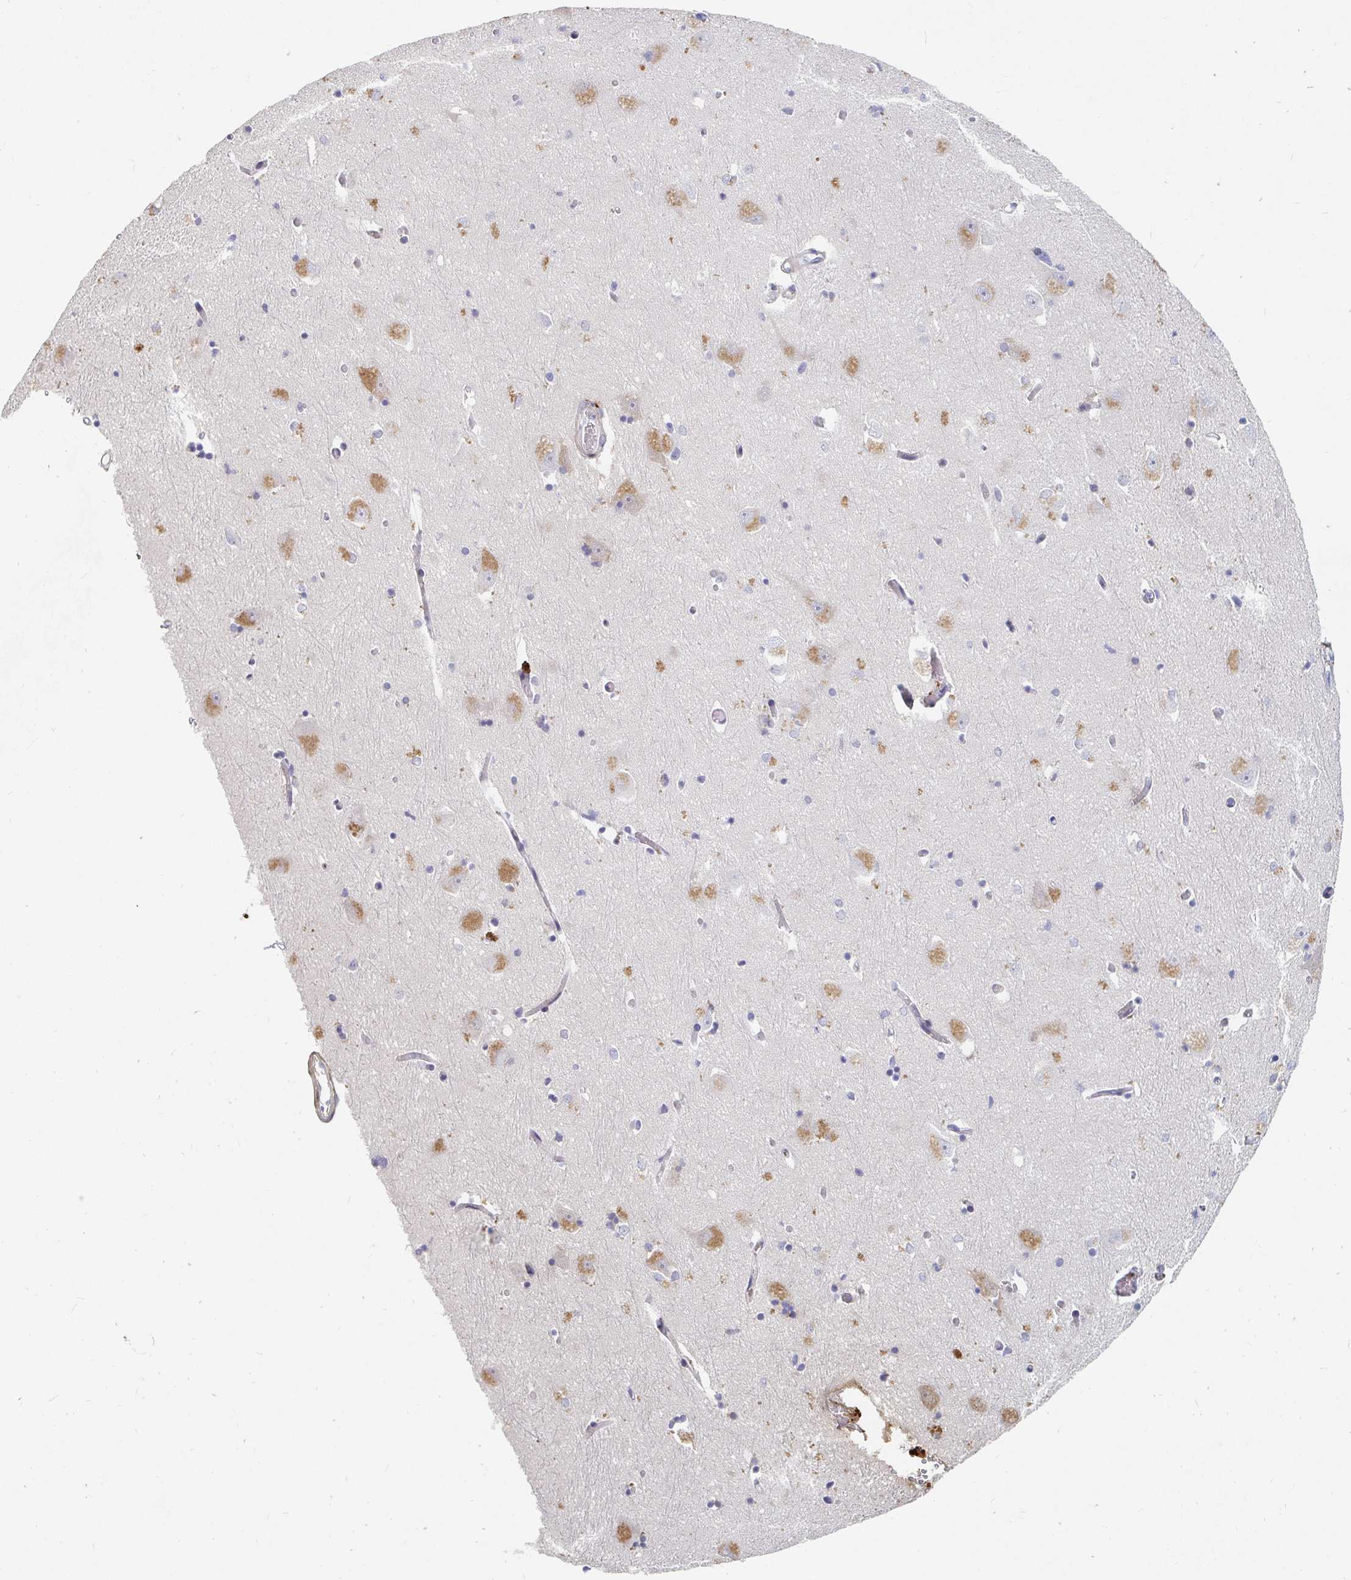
{"staining": {"intensity": "negative", "quantity": "none", "location": "none"}, "tissue": "caudate", "cell_type": "Glial cells", "image_type": "normal", "snomed": [{"axis": "morphology", "description": "Normal tissue, NOS"}, {"axis": "topography", "description": "Lateral ventricle wall"}, {"axis": "topography", "description": "Hippocampus"}], "caption": "Caudate was stained to show a protein in brown. There is no significant staining in glial cells. (DAB IHC with hematoxylin counter stain).", "gene": "NME9", "patient": {"sex": "female", "age": 63}}